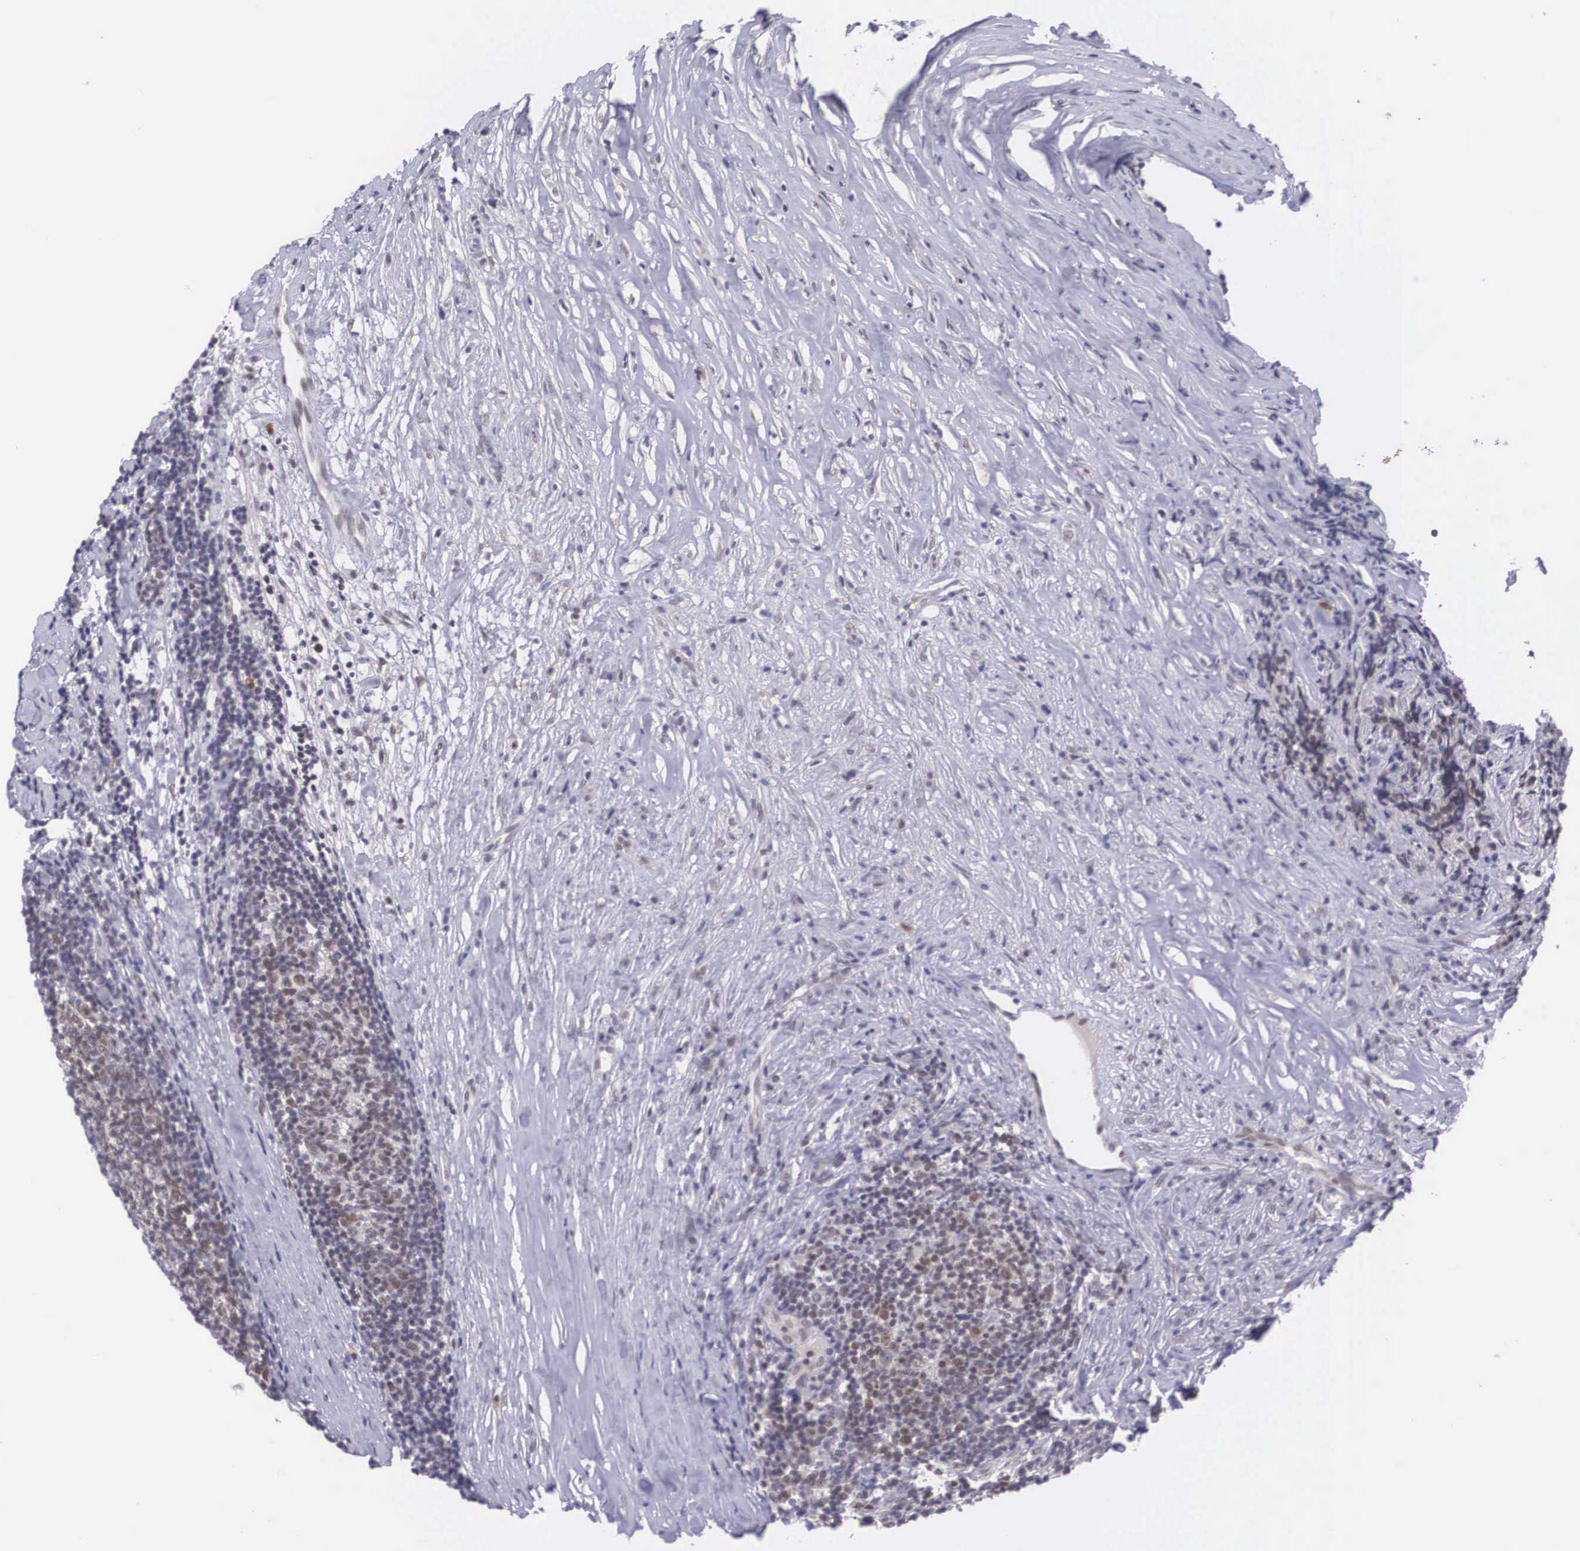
{"staining": {"intensity": "moderate", "quantity": "25%-75%", "location": "cytoplasmic/membranous,nuclear"}, "tissue": "lymphoma", "cell_type": "Tumor cells", "image_type": "cancer", "snomed": [{"axis": "morphology", "description": "Malignant lymphoma, non-Hodgkin's type, Low grade"}, {"axis": "topography", "description": "Lymph node"}], "caption": "Immunohistochemical staining of human lymphoma displays medium levels of moderate cytoplasmic/membranous and nuclear protein staining in about 25%-75% of tumor cells.", "gene": "NINL", "patient": {"sex": "male", "age": 74}}